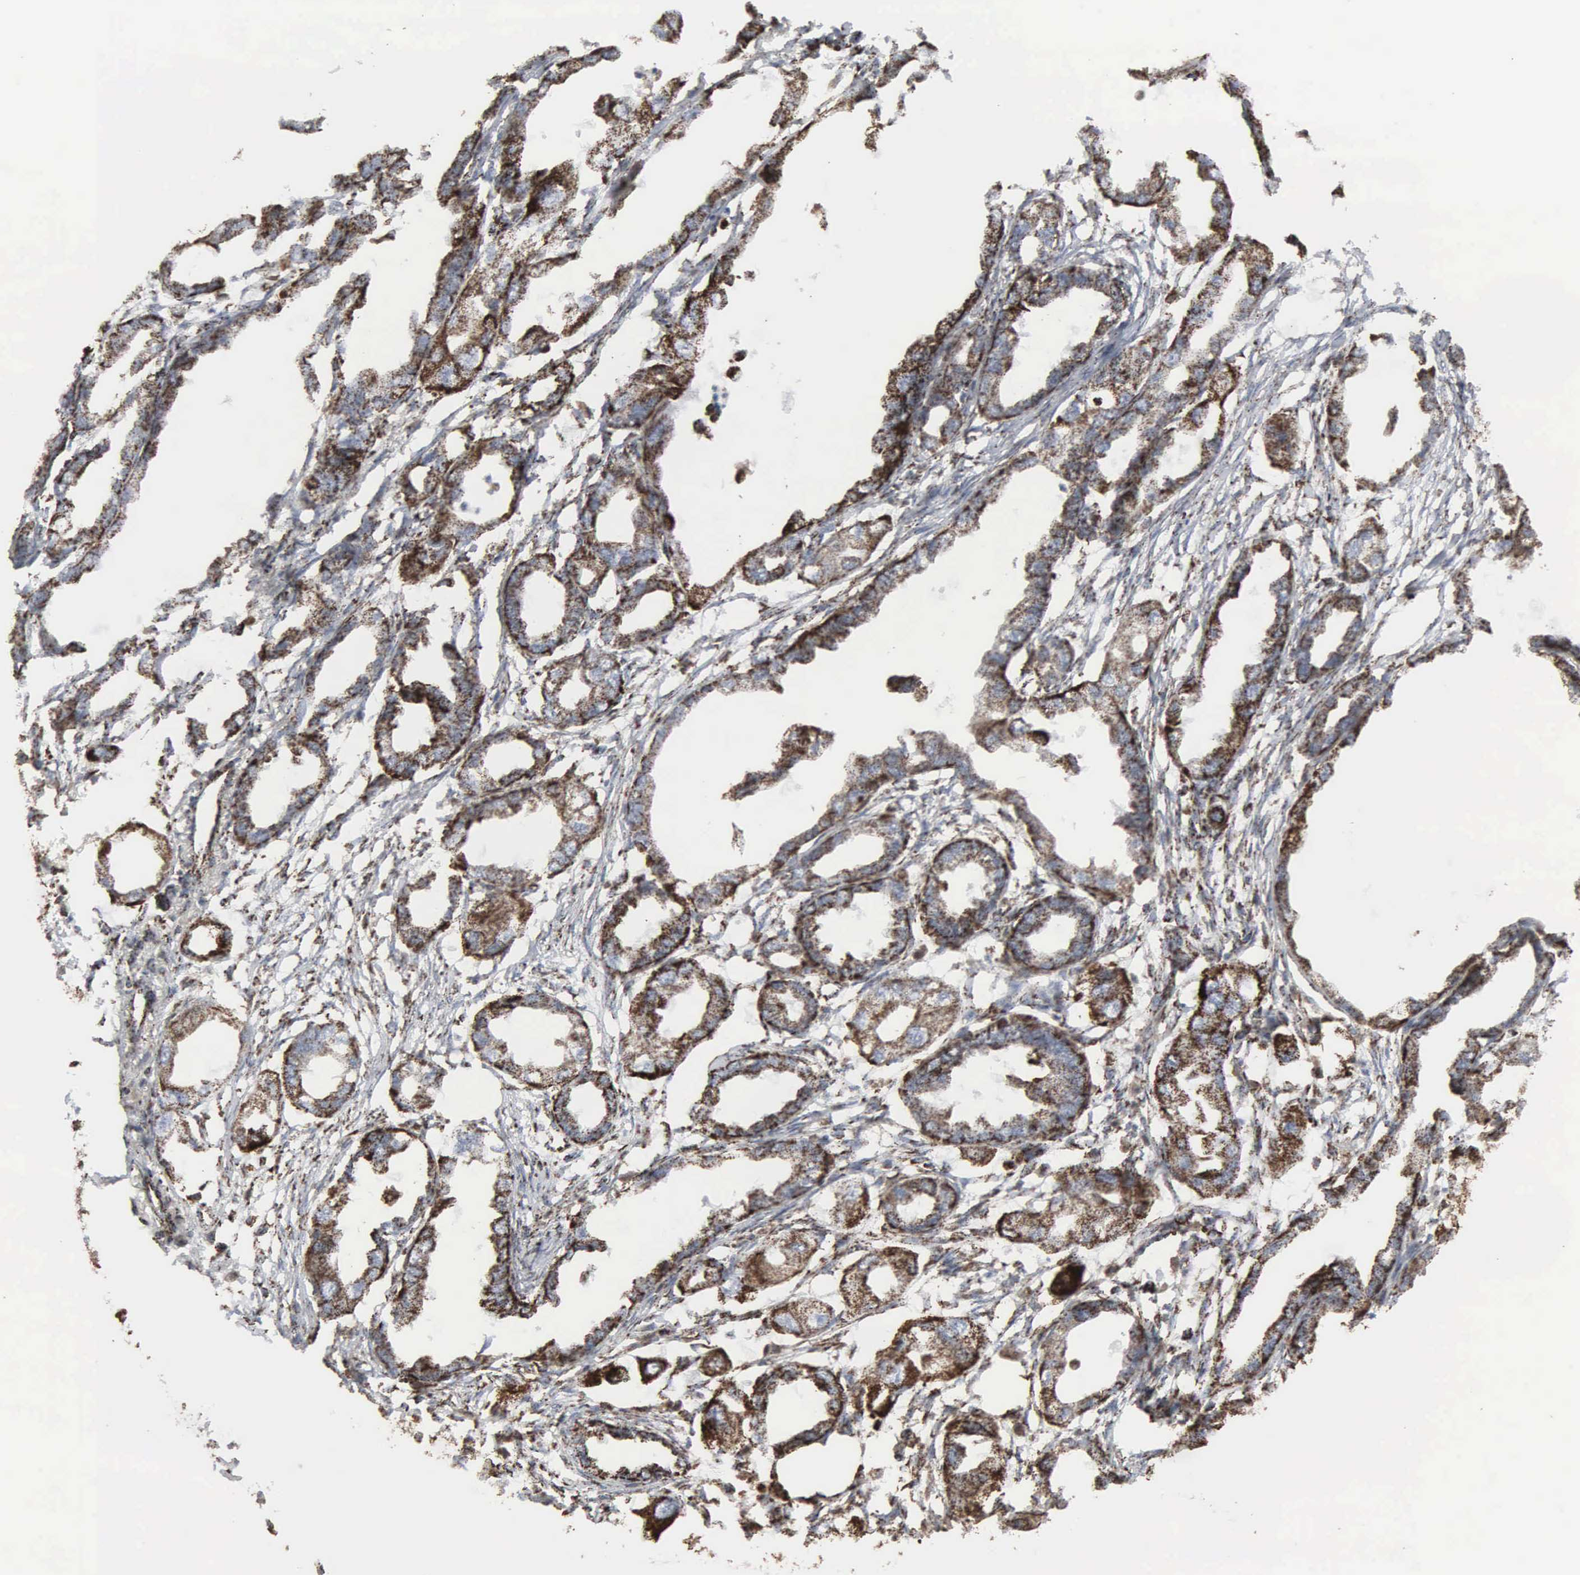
{"staining": {"intensity": "strong", "quantity": ">75%", "location": "cytoplasmic/membranous"}, "tissue": "endometrial cancer", "cell_type": "Tumor cells", "image_type": "cancer", "snomed": [{"axis": "morphology", "description": "Adenocarcinoma, NOS"}, {"axis": "topography", "description": "Endometrium"}], "caption": "Approximately >75% of tumor cells in human endometrial cancer exhibit strong cytoplasmic/membranous protein positivity as visualized by brown immunohistochemical staining.", "gene": "HSPA9", "patient": {"sex": "female", "age": 67}}